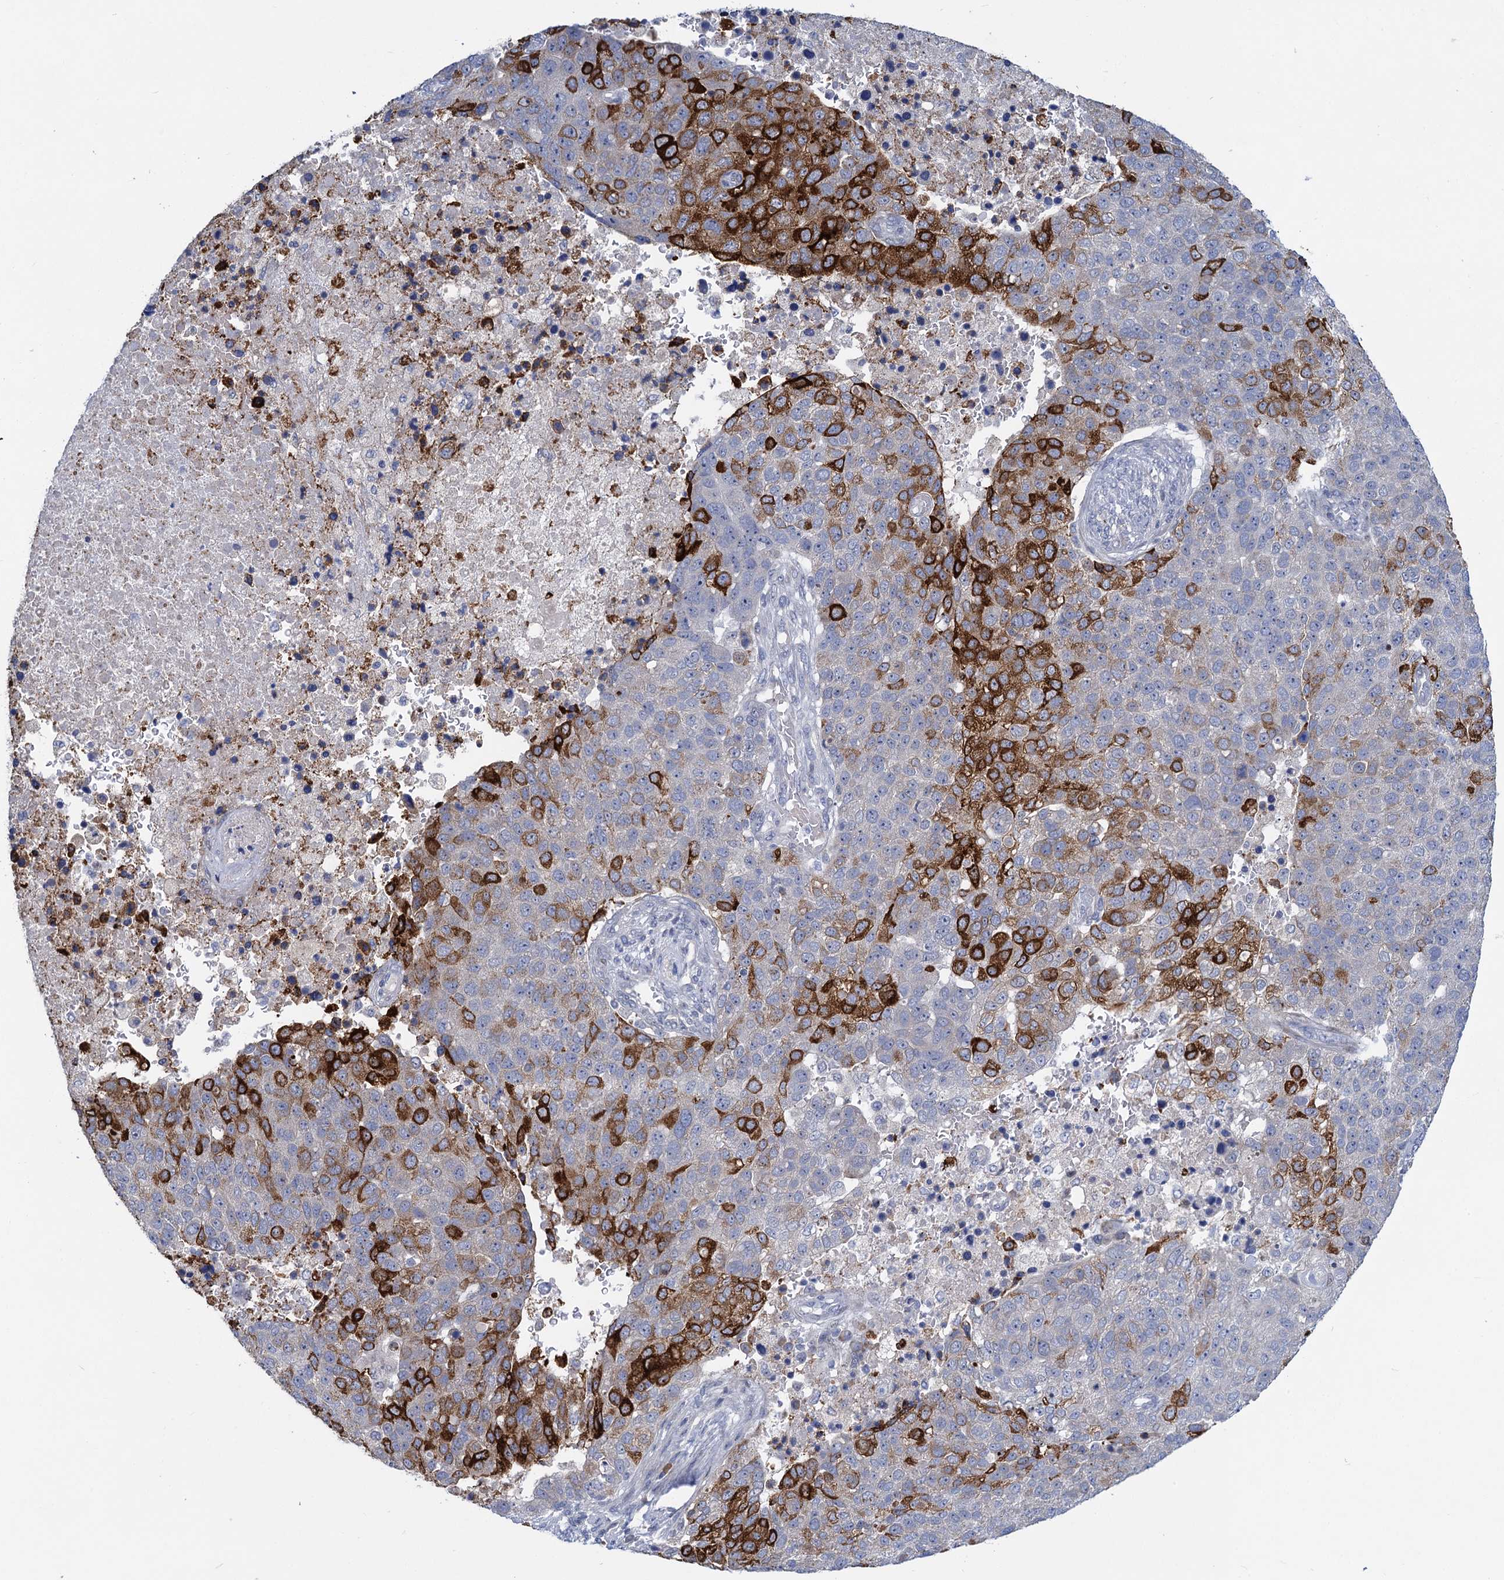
{"staining": {"intensity": "strong", "quantity": "<25%", "location": "cytoplasmic/membranous"}, "tissue": "pancreatic cancer", "cell_type": "Tumor cells", "image_type": "cancer", "snomed": [{"axis": "morphology", "description": "Adenocarcinoma, NOS"}, {"axis": "topography", "description": "Pancreas"}], "caption": "An image of human adenocarcinoma (pancreatic) stained for a protein demonstrates strong cytoplasmic/membranous brown staining in tumor cells.", "gene": "QPCTL", "patient": {"sex": "female", "age": 61}}